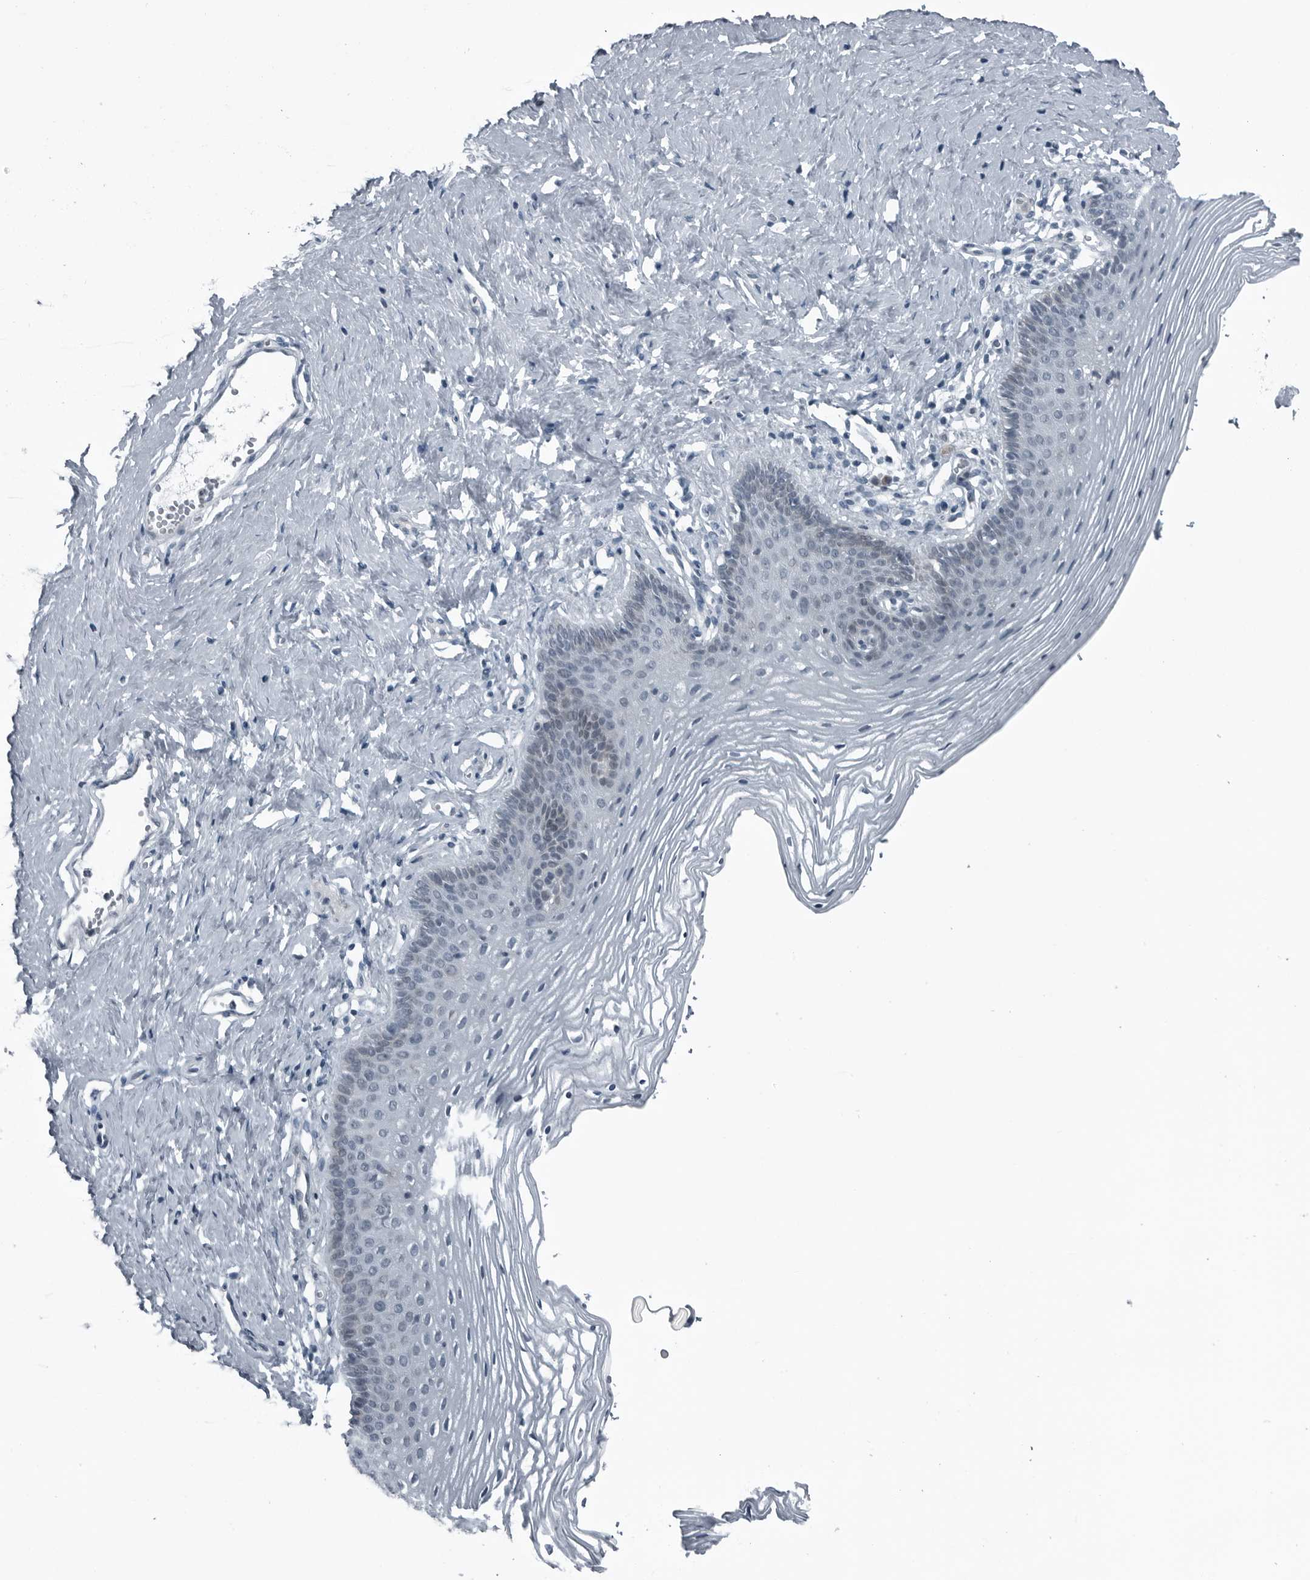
{"staining": {"intensity": "weak", "quantity": "<25%", "location": "cytoplasmic/membranous"}, "tissue": "vagina", "cell_type": "Squamous epithelial cells", "image_type": "normal", "snomed": [{"axis": "morphology", "description": "Normal tissue, NOS"}, {"axis": "topography", "description": "Vagina"}], "caption": "High power microscopy histopathology image of an immunohistochemistry (IHC) image of unremarkable vagina, revealing no significant staining in squamous epithelial cells.", "gene": "DNAAF11", "patient": {"sex": "female", "age": 32}}